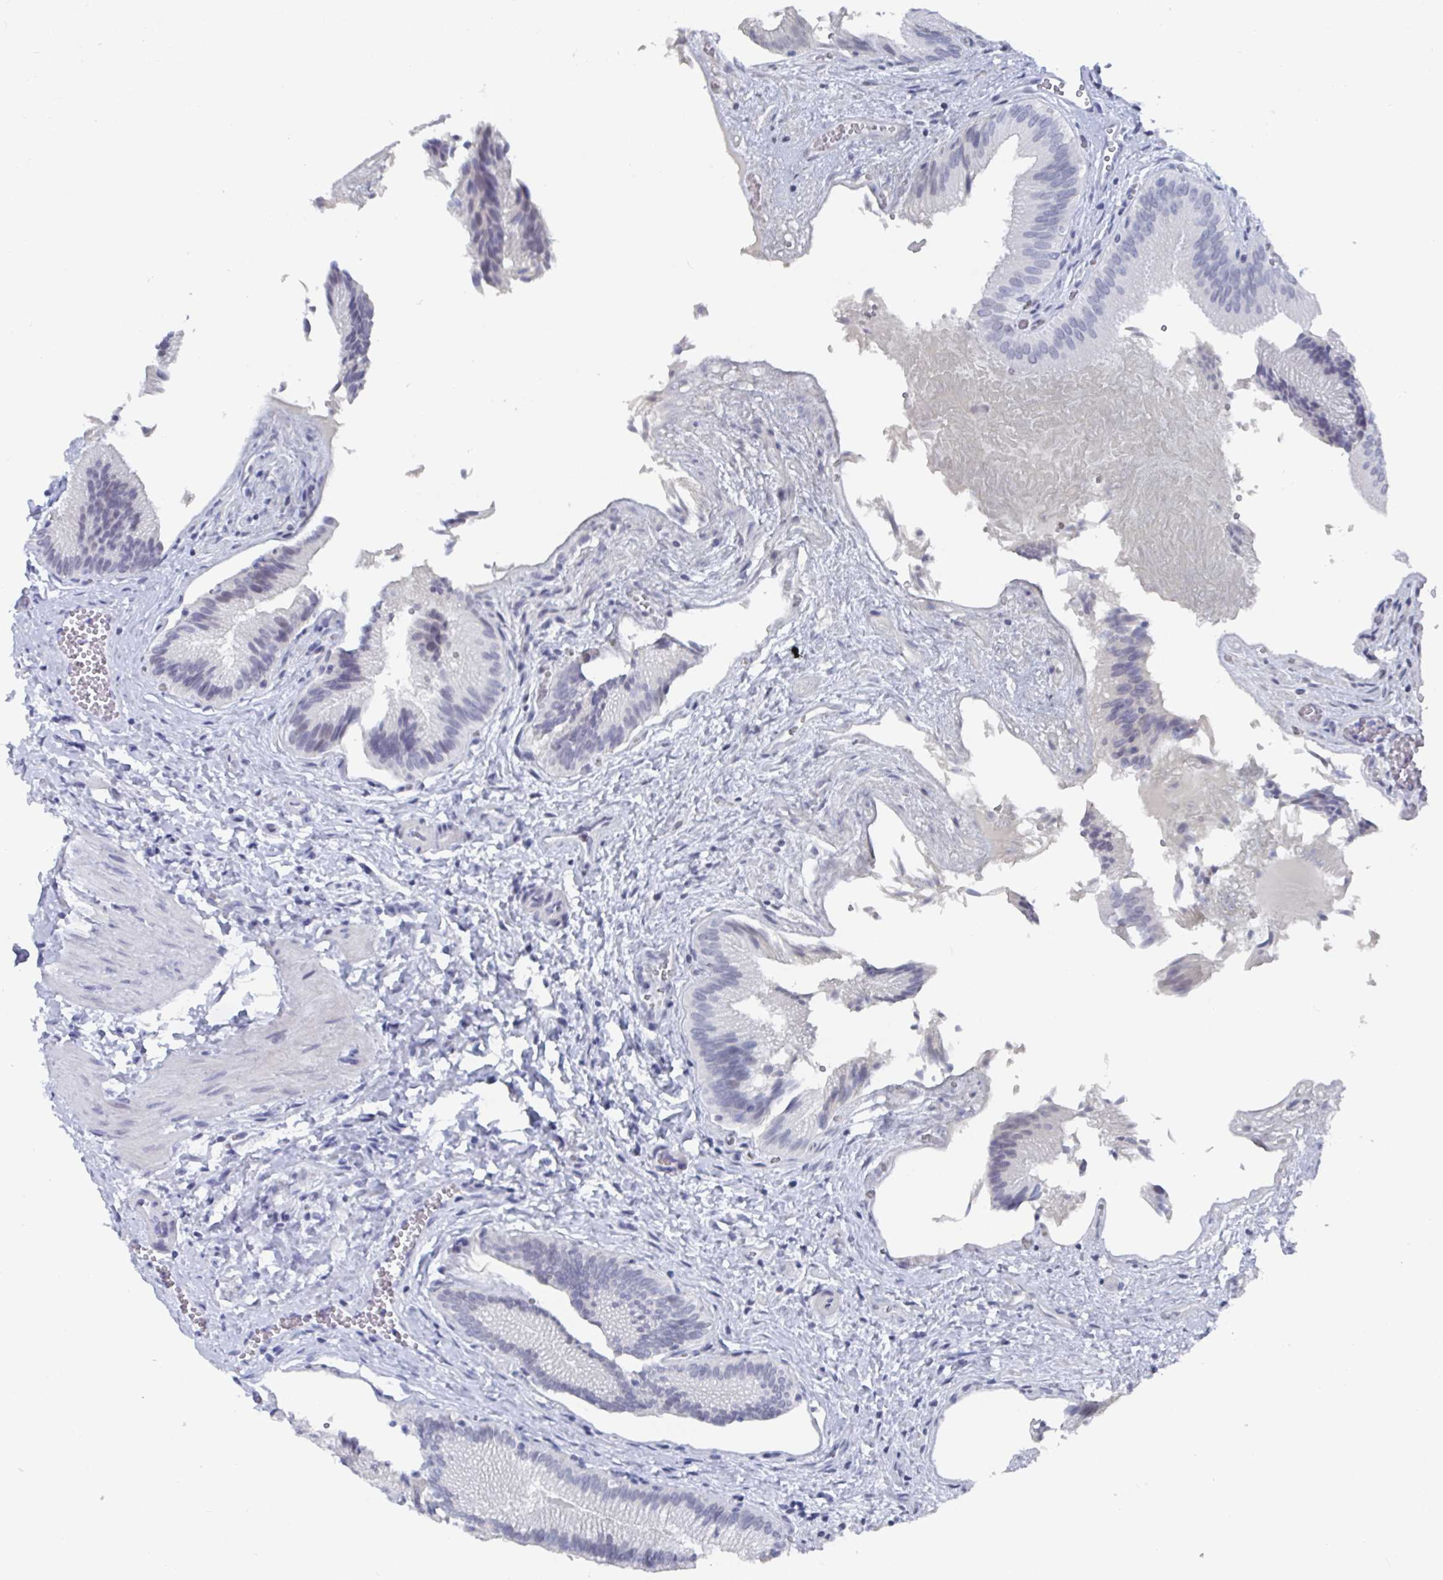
{"staining": {"intensity": "negative", "quantity": "none", "location": "none"}, "tissue": "gallbladder", "cell_type": "Glandular cells", "image_type": "normal", "snomed": [{"axis": "morphology", "description": "Normal tissue, NOS"}, {"axis": "topography", "description": "Gallbladder"}], "caption": "An image of human gallbladder is negative for staining in glandular cells.", "gene": "CAMKV", "patient": {"sex": "male", "age": 17}}